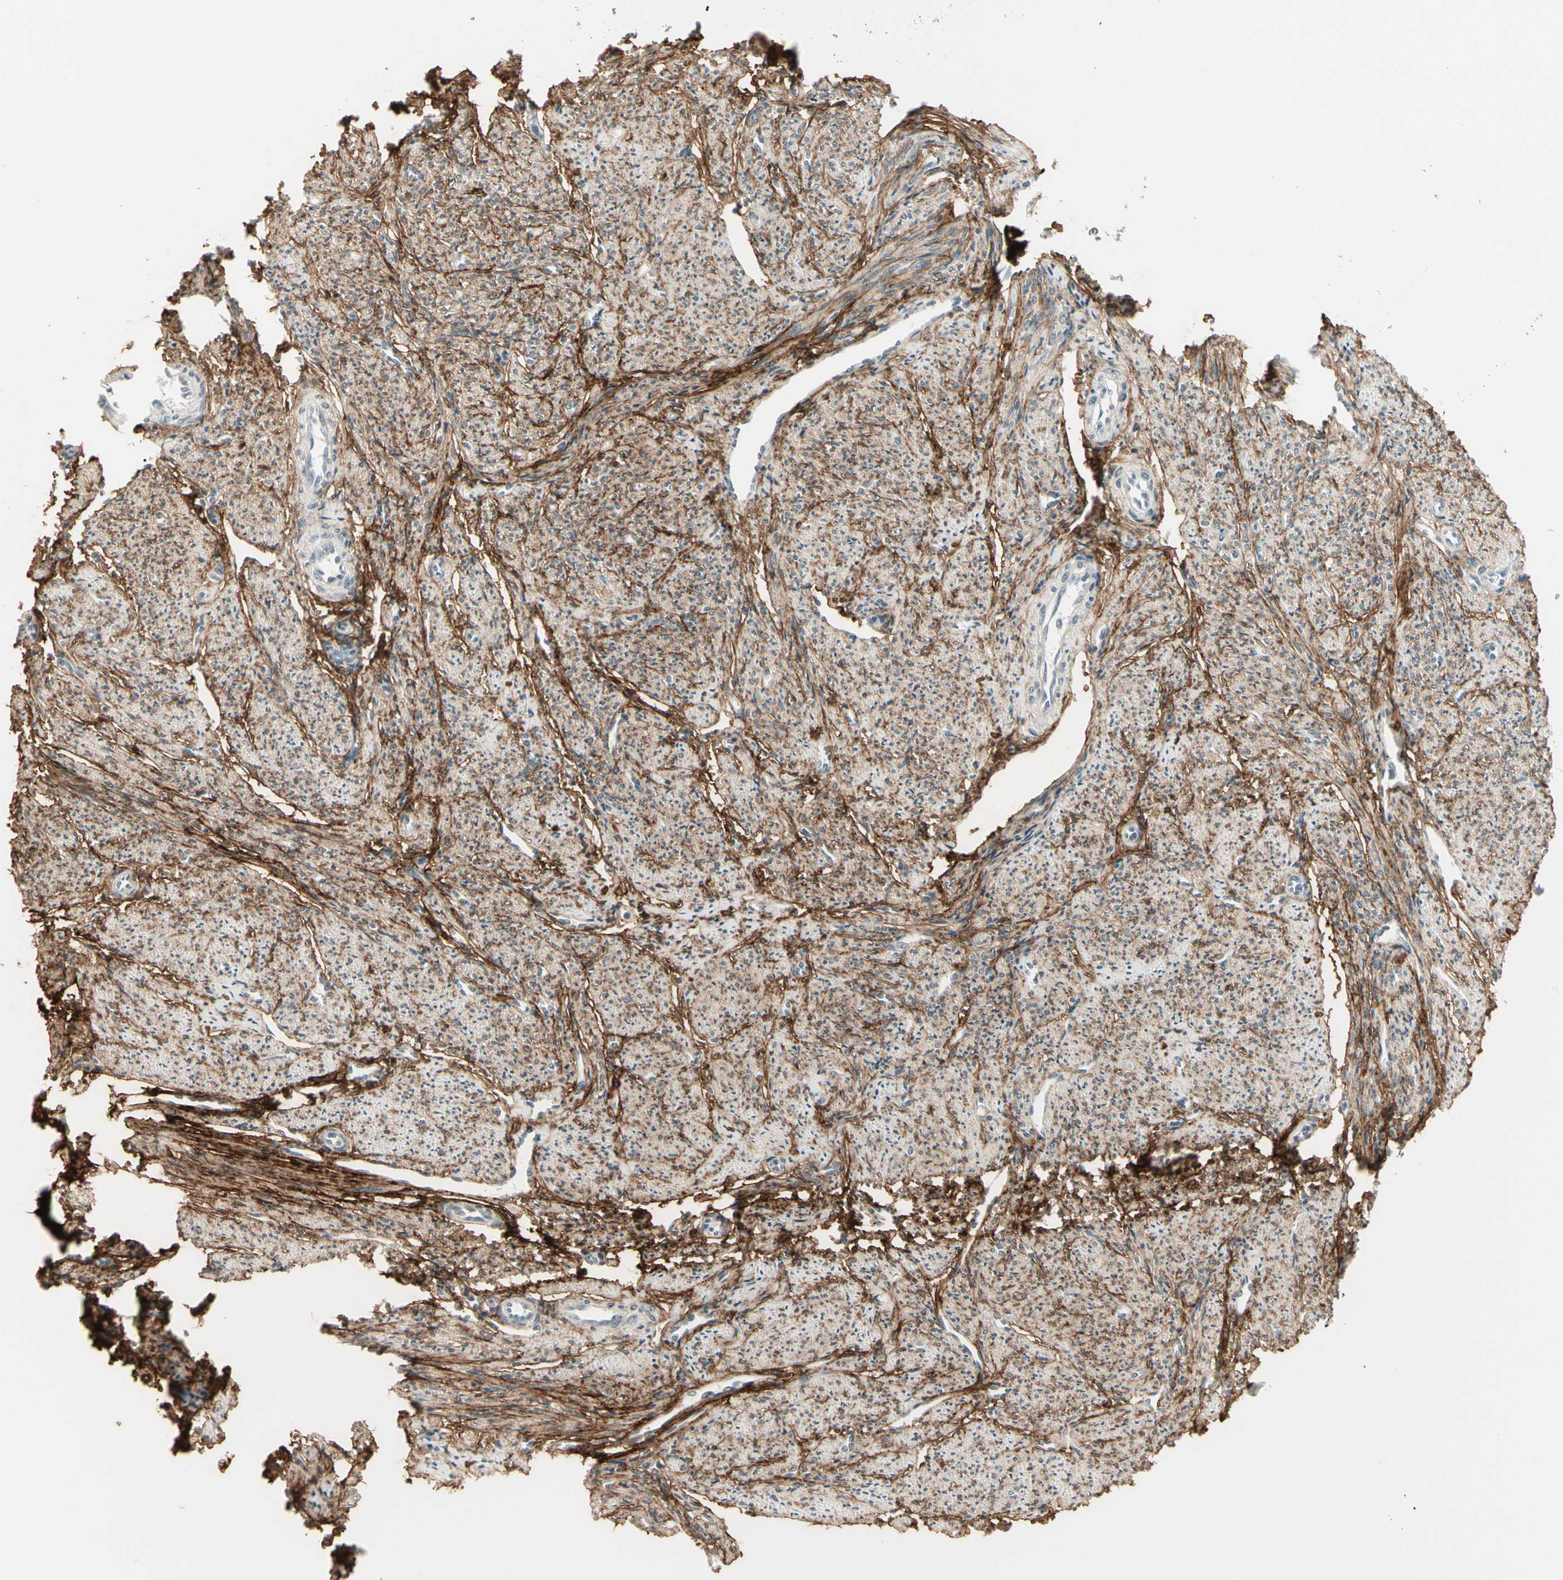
{"staining": {"intensity": "weak", "quantity": ">75%", "location": "cytoplasmic/membranous"}, "tissue": "smooth muscle", "cell_type": "Smooth muscle cells", "image_type": "normal", "snomed": [{"axis": "morphology", "description": "Normal tissue, NOS"}, {"axis": "topography", "description": "Smooth muscle"}], "caption": "Immunohistochemical staining of unremarkable human smooth muscle reveals low levels of weak cytoplasmic/membranous staining in approximately >75% of smooth muscle cells.", "gene": "ASPN", "patient": {"sex": "female", "age": 65}}